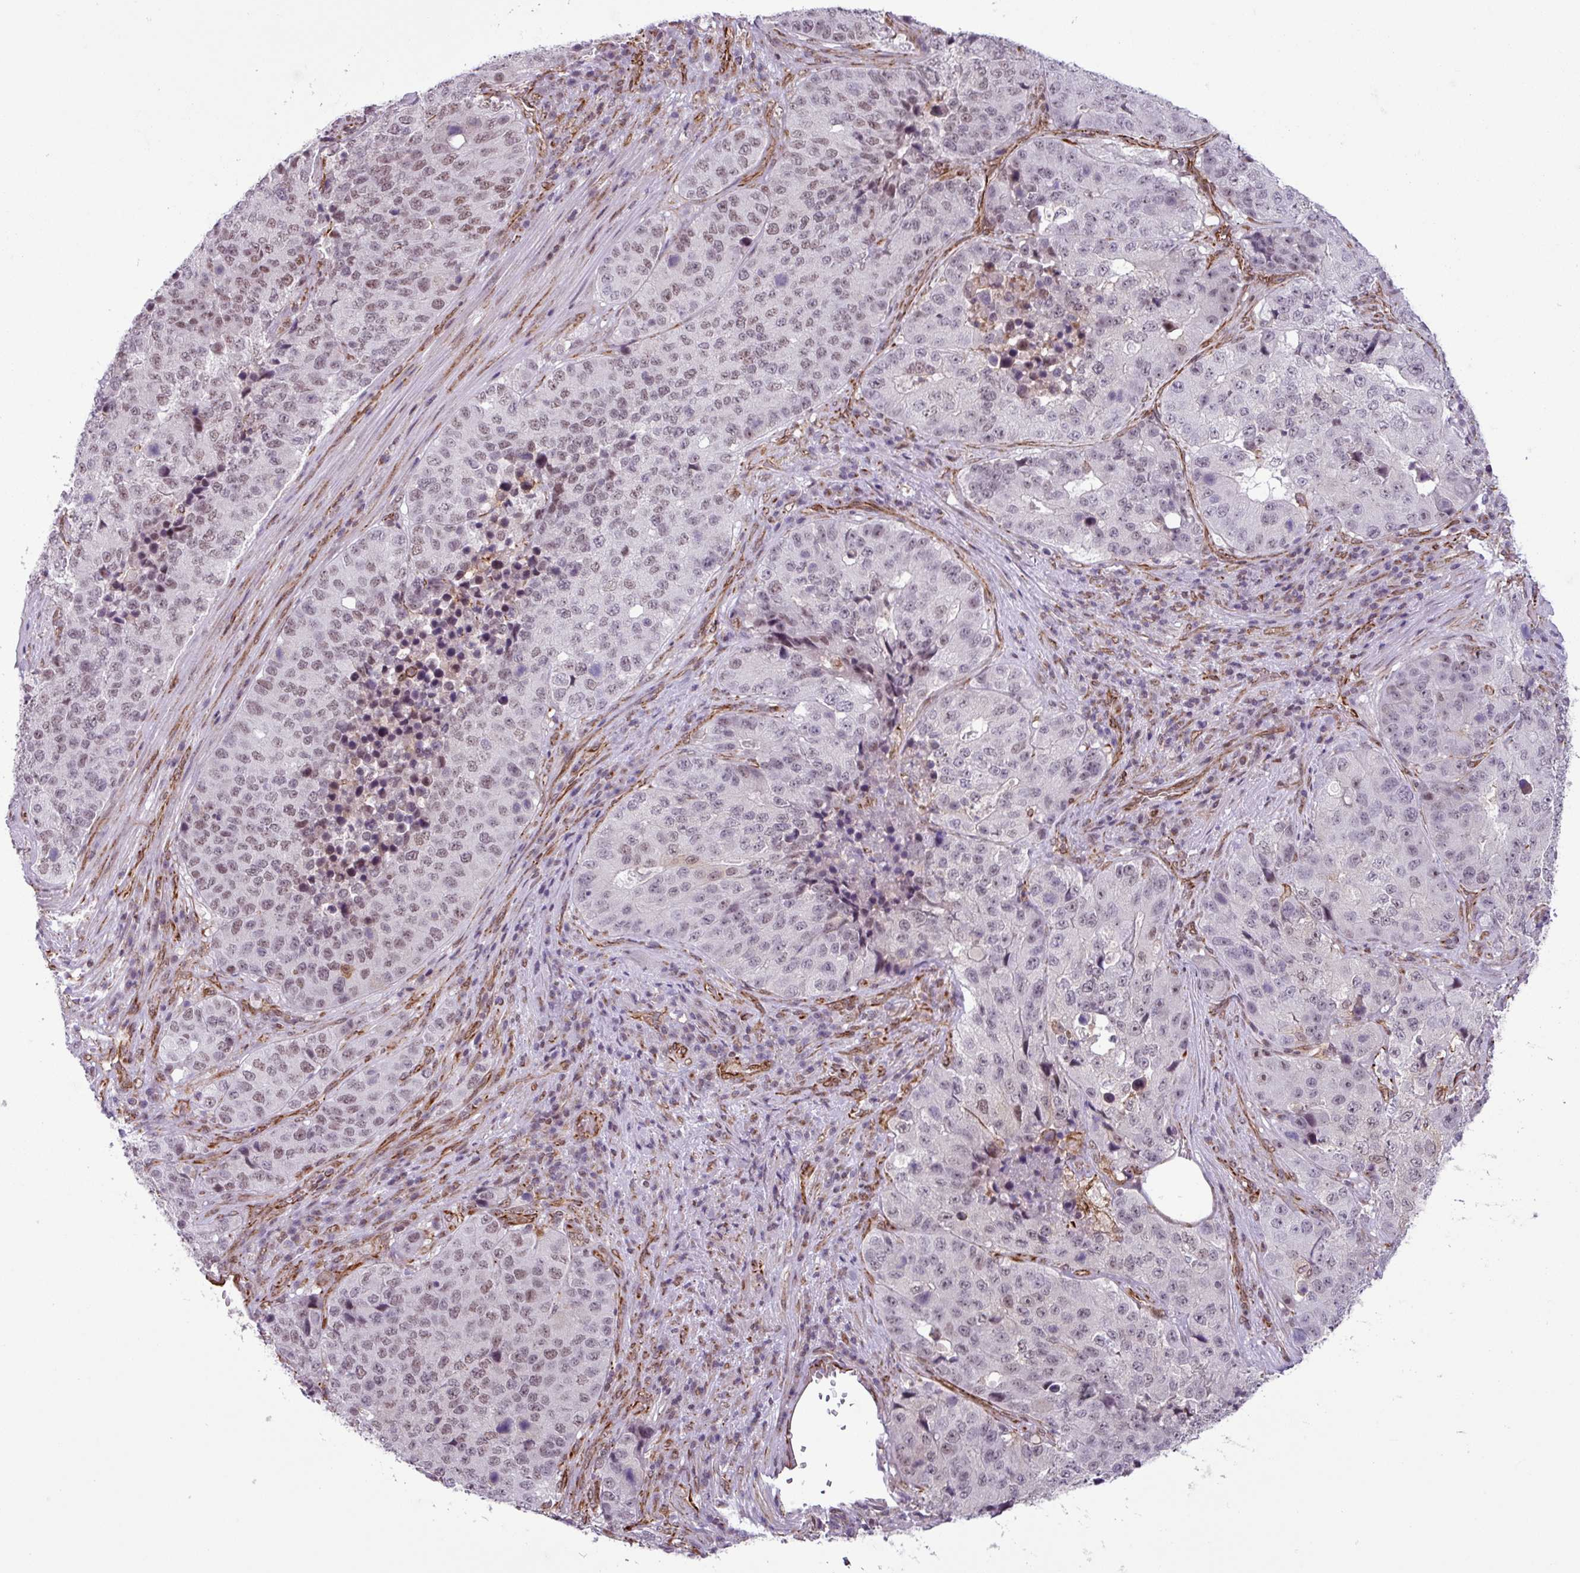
{"staining": {"intensity": "moderate", "quantity": "25%-75%", "location": "nuclear"}, "tissue": "stomach cancer", "cell_type": "Tumor cells", "image_type": "cancer", "snomed": [{"axis": "morphology", "description": "Adenocarcinoma, NOS"}, {"axis": "topography", "description": "Stomach"}], "caption": "A high-resolution photomicrograph shows immunohistochemistry (IHC) staining of stomach cancer, which exhibits moderate nuclear expression in about 25%-75% of tumor cells.", "gene": "CHD3", "patient": {"sex": "male", "age": 71}}